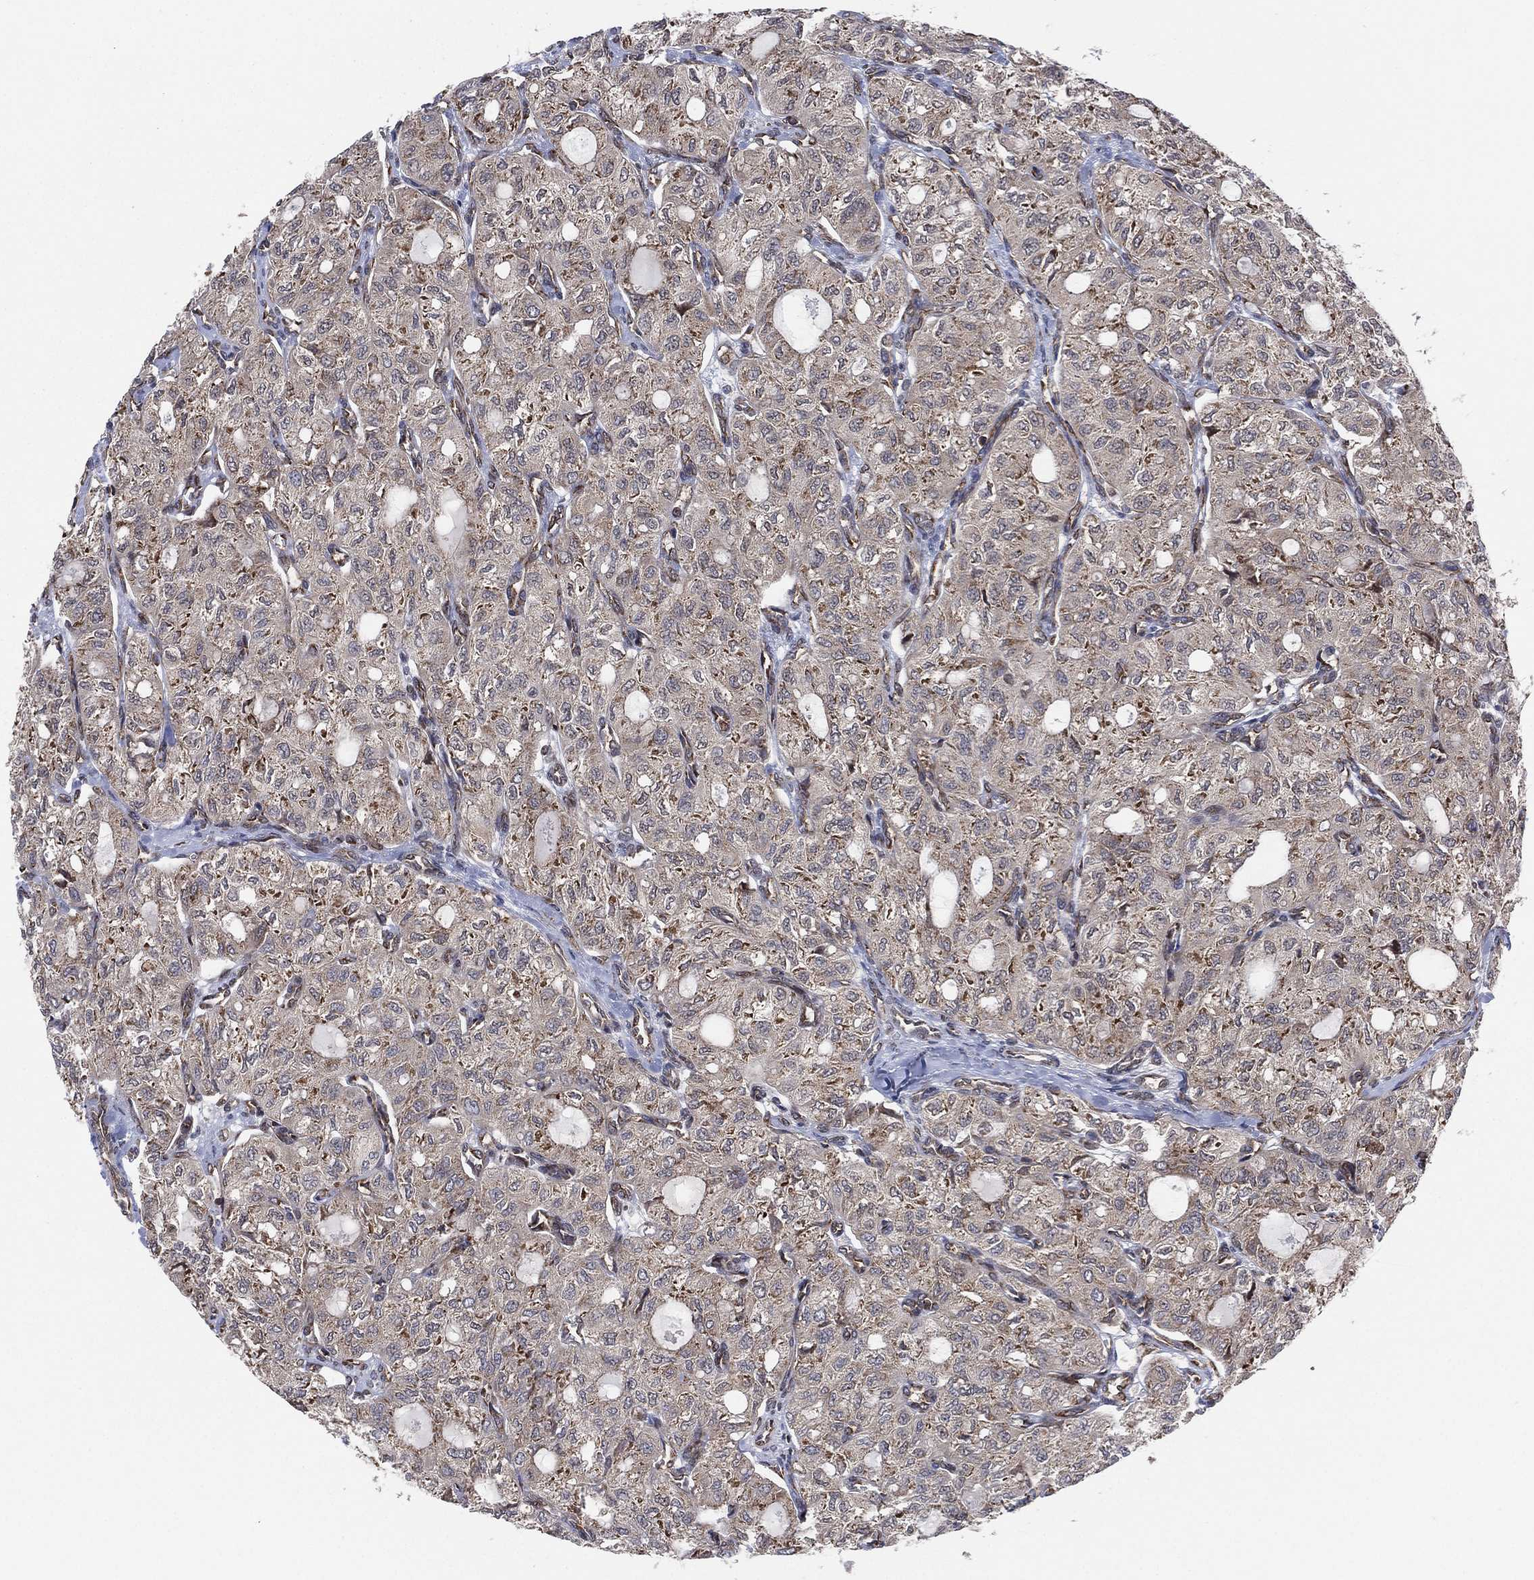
{"staining": {"intensity": "negative", "quantity": "none", "location": "none"}, "tissue": "thyroid cancer", "cell_type": "Tumor cells", "image_type": "cancer", "snomed": [{"axis": "morphology", "description": "Follicular adenoma carcinoma, NOS"}, {"axis": "topography", "description": "Thyroid gland"}], "caption": "The IHC photomicrograph has no significant positivity in tumor cells of thyroid cancer (follicular adenoma carcinoma) tissue. (DAB (3,3'-diaminobenzidine) immunohistochemistry with hematoxylin counter stain).", "gene": "TMCO1", "patient": {"sex": "male", "age": 75}}